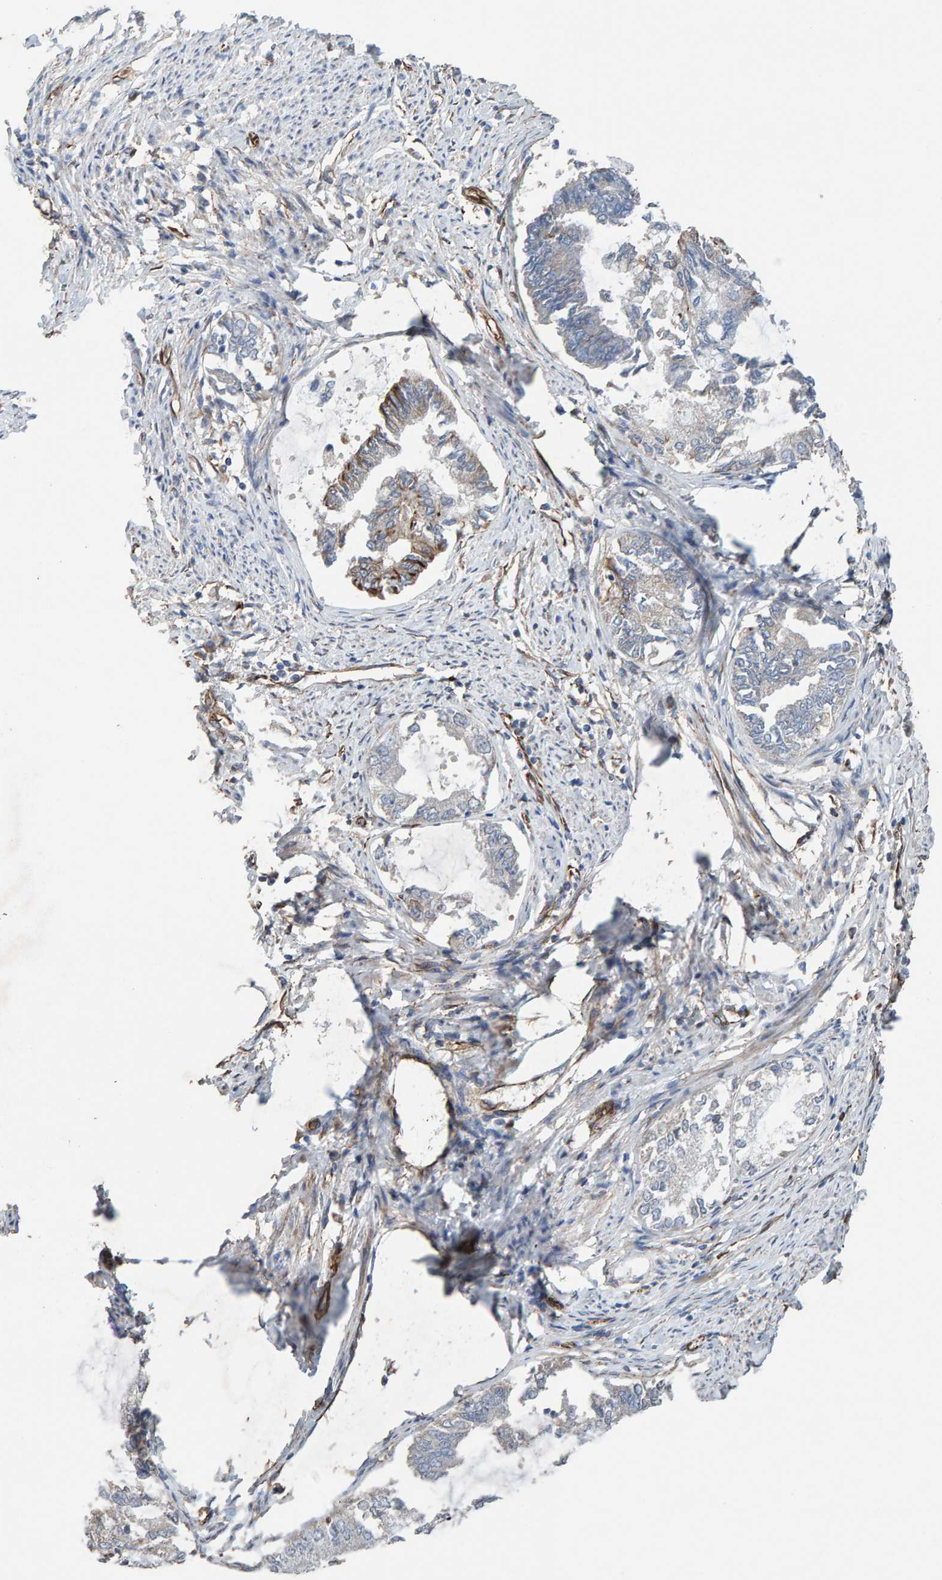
{"staining": {"intensity": "negative", "quantity": "none", "location": "none"}, "tissue": "endometrial cancer", "cell_type": "Tumor cells", "image_type": "cancer", "snomed": [{"axis": "morphology", "description": "Adenocarcinoma, NOS"}, {"axis": "topography", "description": "Endometrium"}], "caption": "This is an immunohistochemistry image of adenocarcinoma (endometrial). There is no staining in tumor cells.", "gene": "ZNF347", "patient": {"sex": "female", "age": 86}}